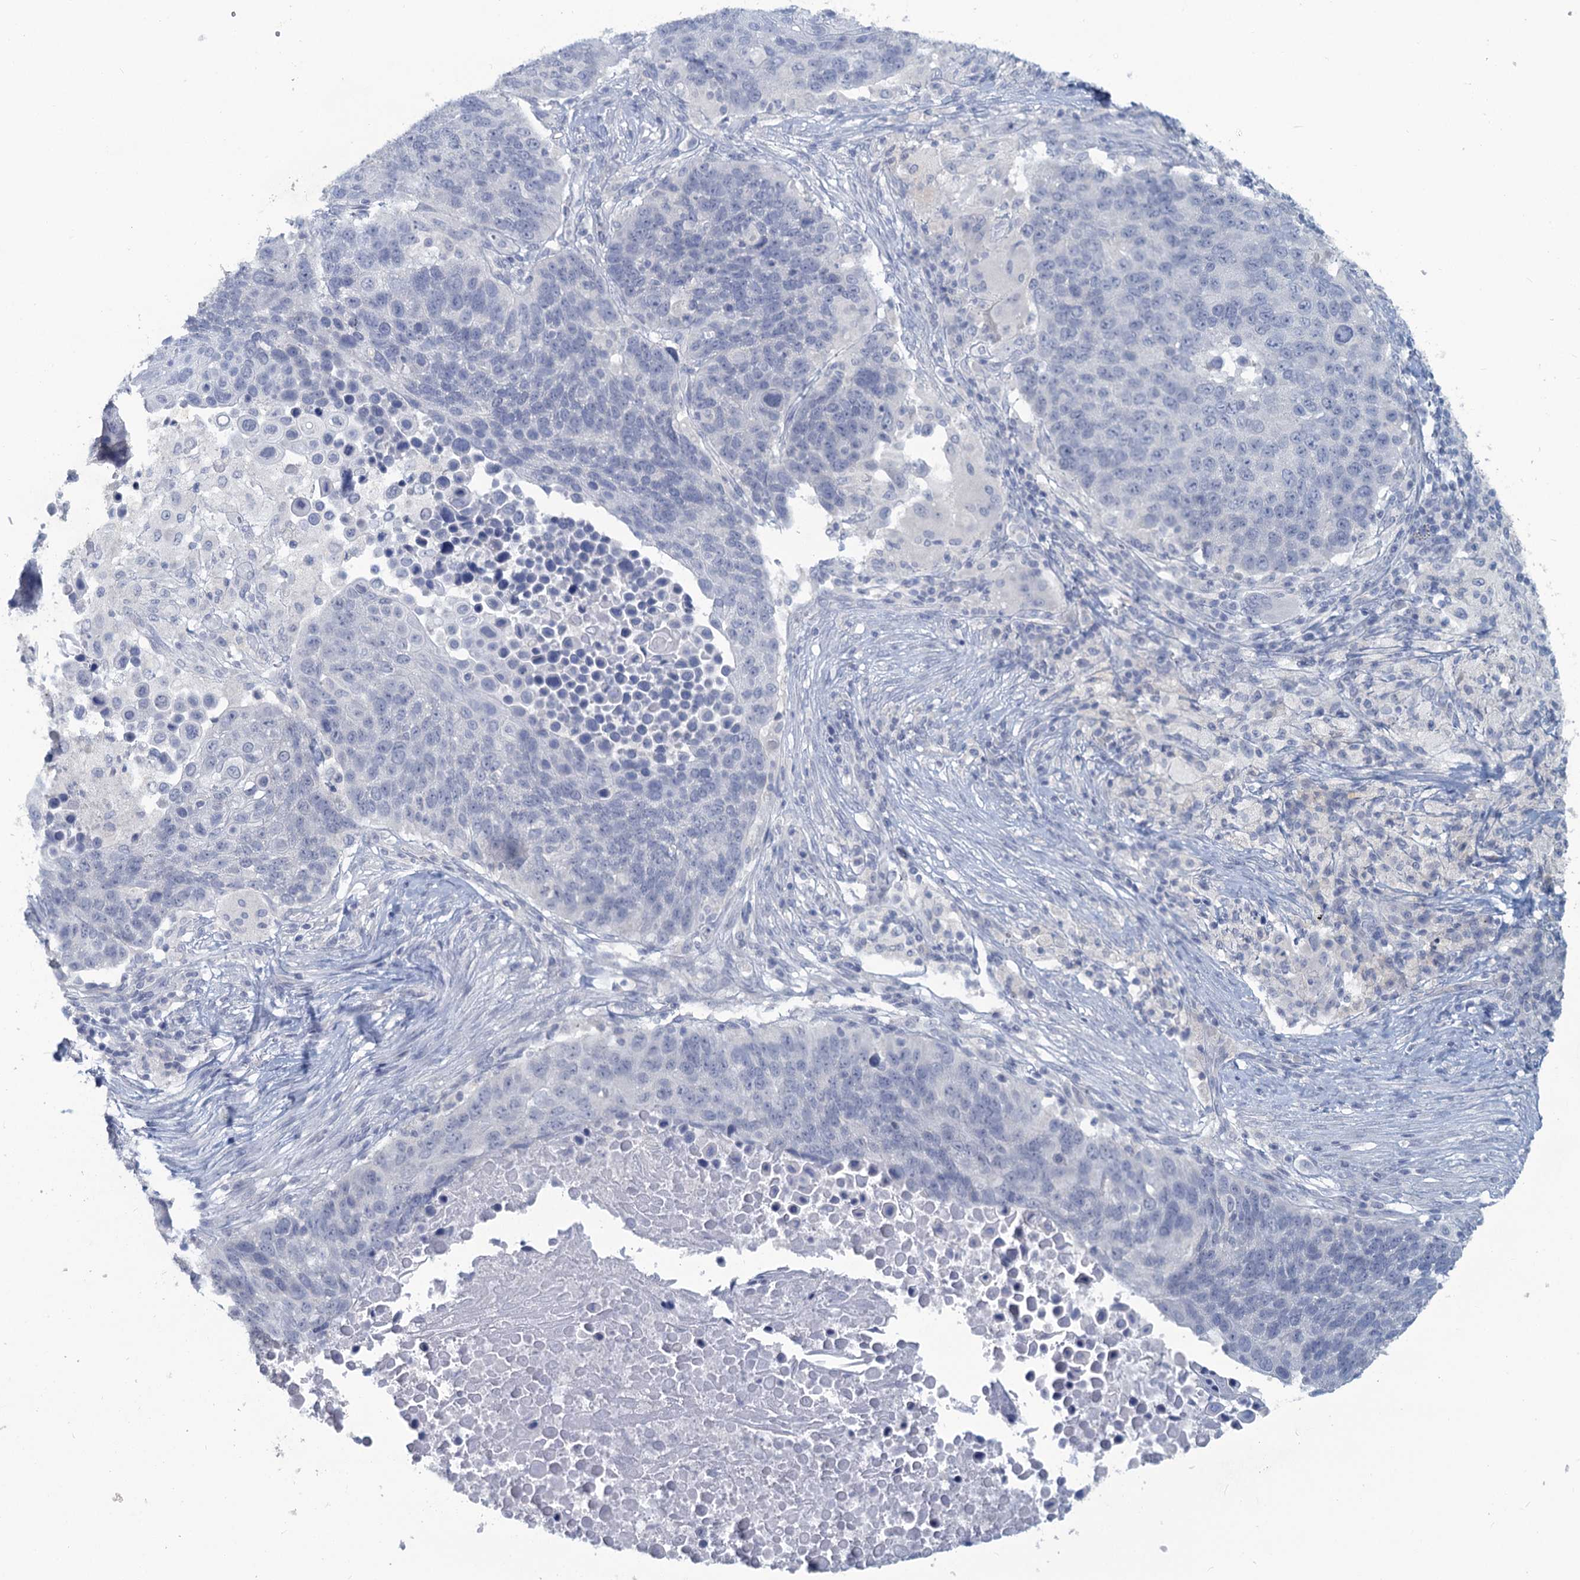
{"staining": {"intensity": "negative", "quantity": "none", "location": "none"}, "tissue": "lung cancer", "cell_type": "Tumor cells", "image_type": "cancer", "snomed": [{"axis": "morphology", "description": "Normal tissue, NOS"}, {"axis": "morphology", "description": "Squamous cell carcinoma, NOS"}, {"axis": "topography", "description": "Lymph node"}, {"axis": "topography", "description": "Lung"}], "caption": "Photomicrograph shows no significant protein expression in tumor cells of squamous cell carcinoma (lung).", "gene": "CHGA", "patient": {"sex": "male", "age": 66}}